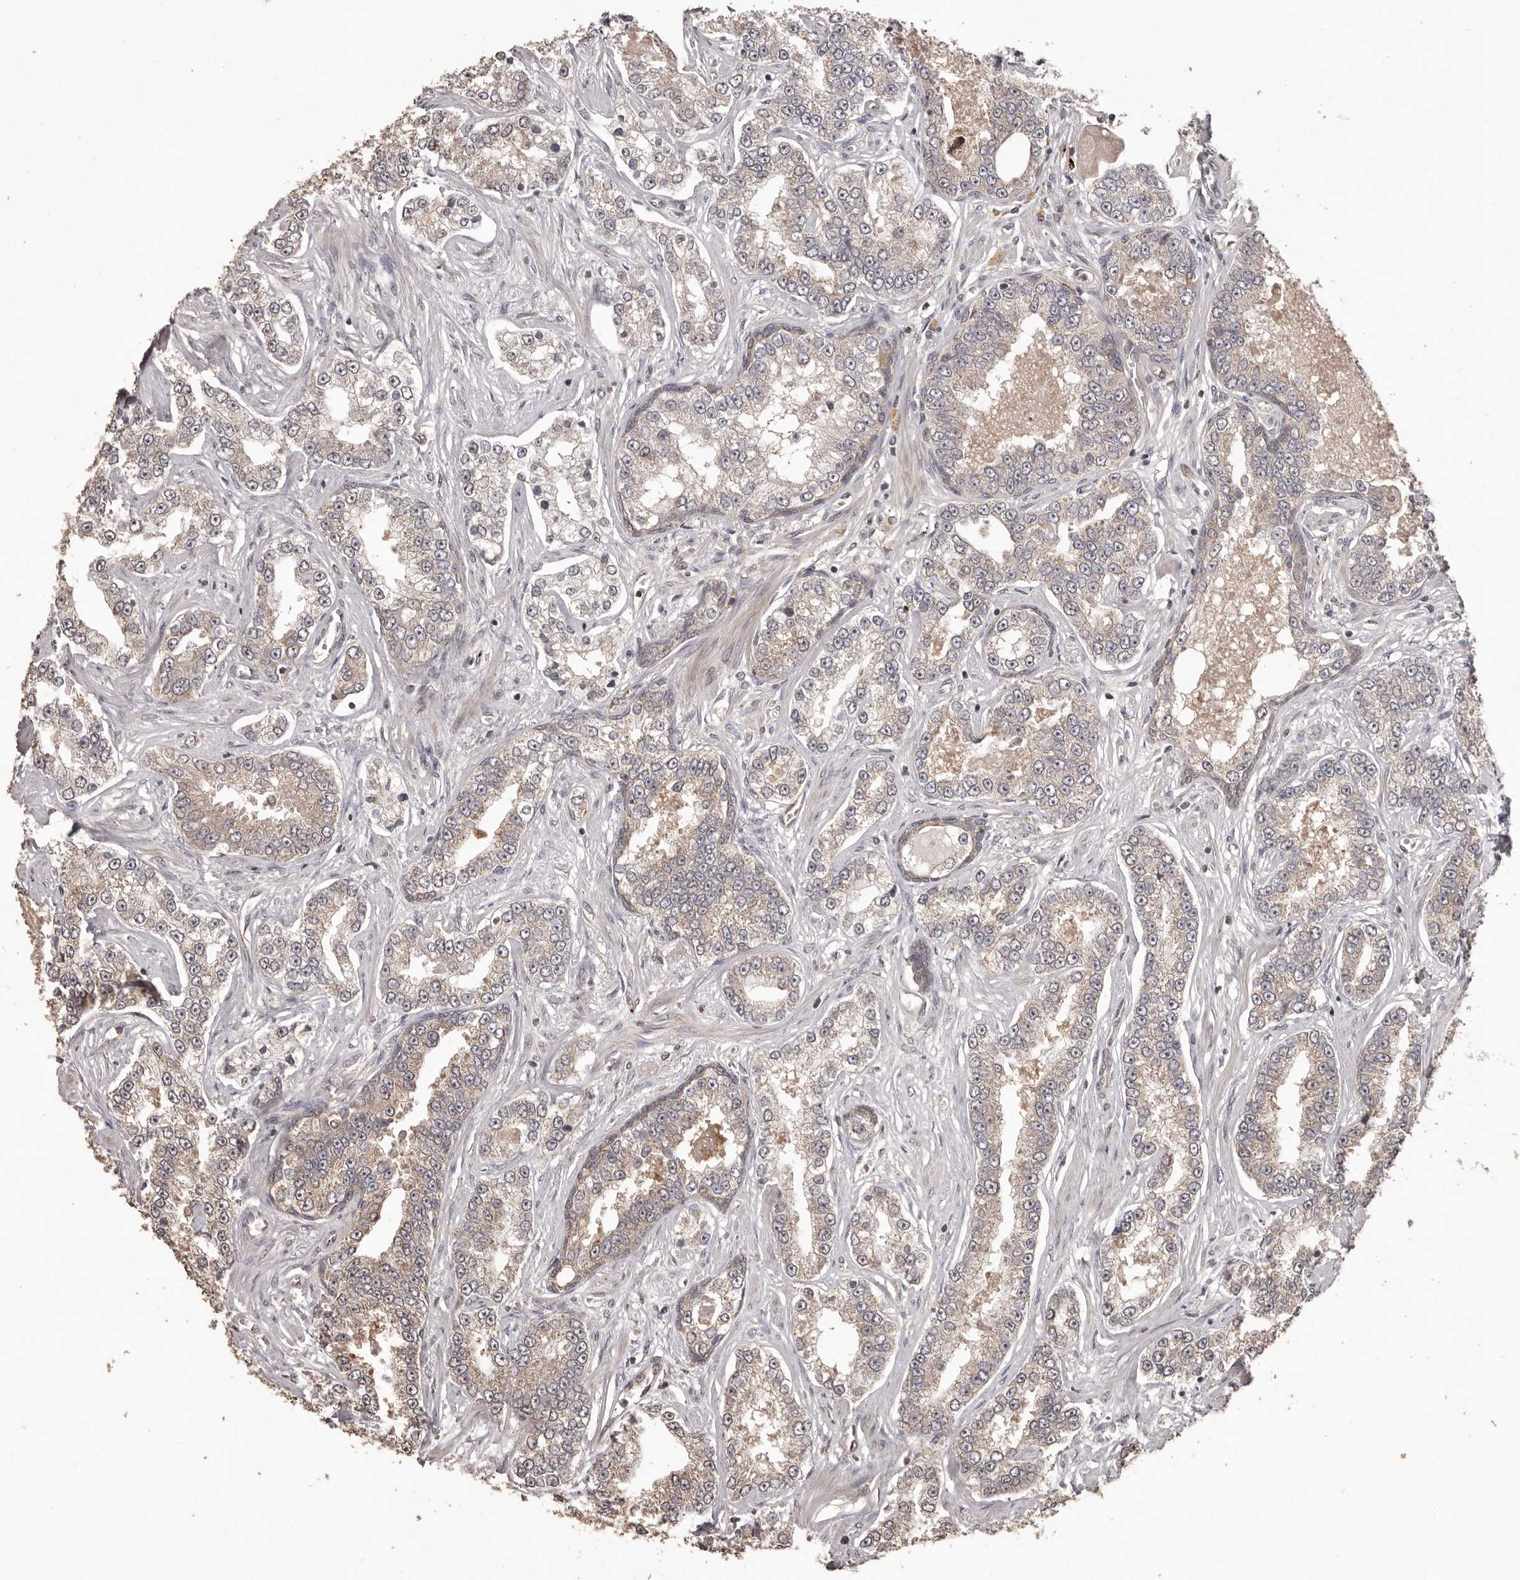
{"staining": {"intensity": "weak", "quantity": "25%-75%", "location": "cytoplasmic/membranous"}, "tissue": "prostate cancer", "cell_type": "Tumor cells", "image_type": "cancer", "snomed": [{"axis": "morphology", "description": "Normal tissue, NOS"}, {"axis": "morphology", "description": "Adenocarcinoma, High grade"}, {"axis": "topography", "description": "Prostate"}], "caption": "Immunohistochemistry (DAB) staining of human high-grade adenocarcinoma (prostate) demonstrates weak cytoplasmic/membranous protein expression in approximately 25%-75% of tumor cells.", "gene": "QRSL1", "patient": {"sex": "male", "age": 83}}